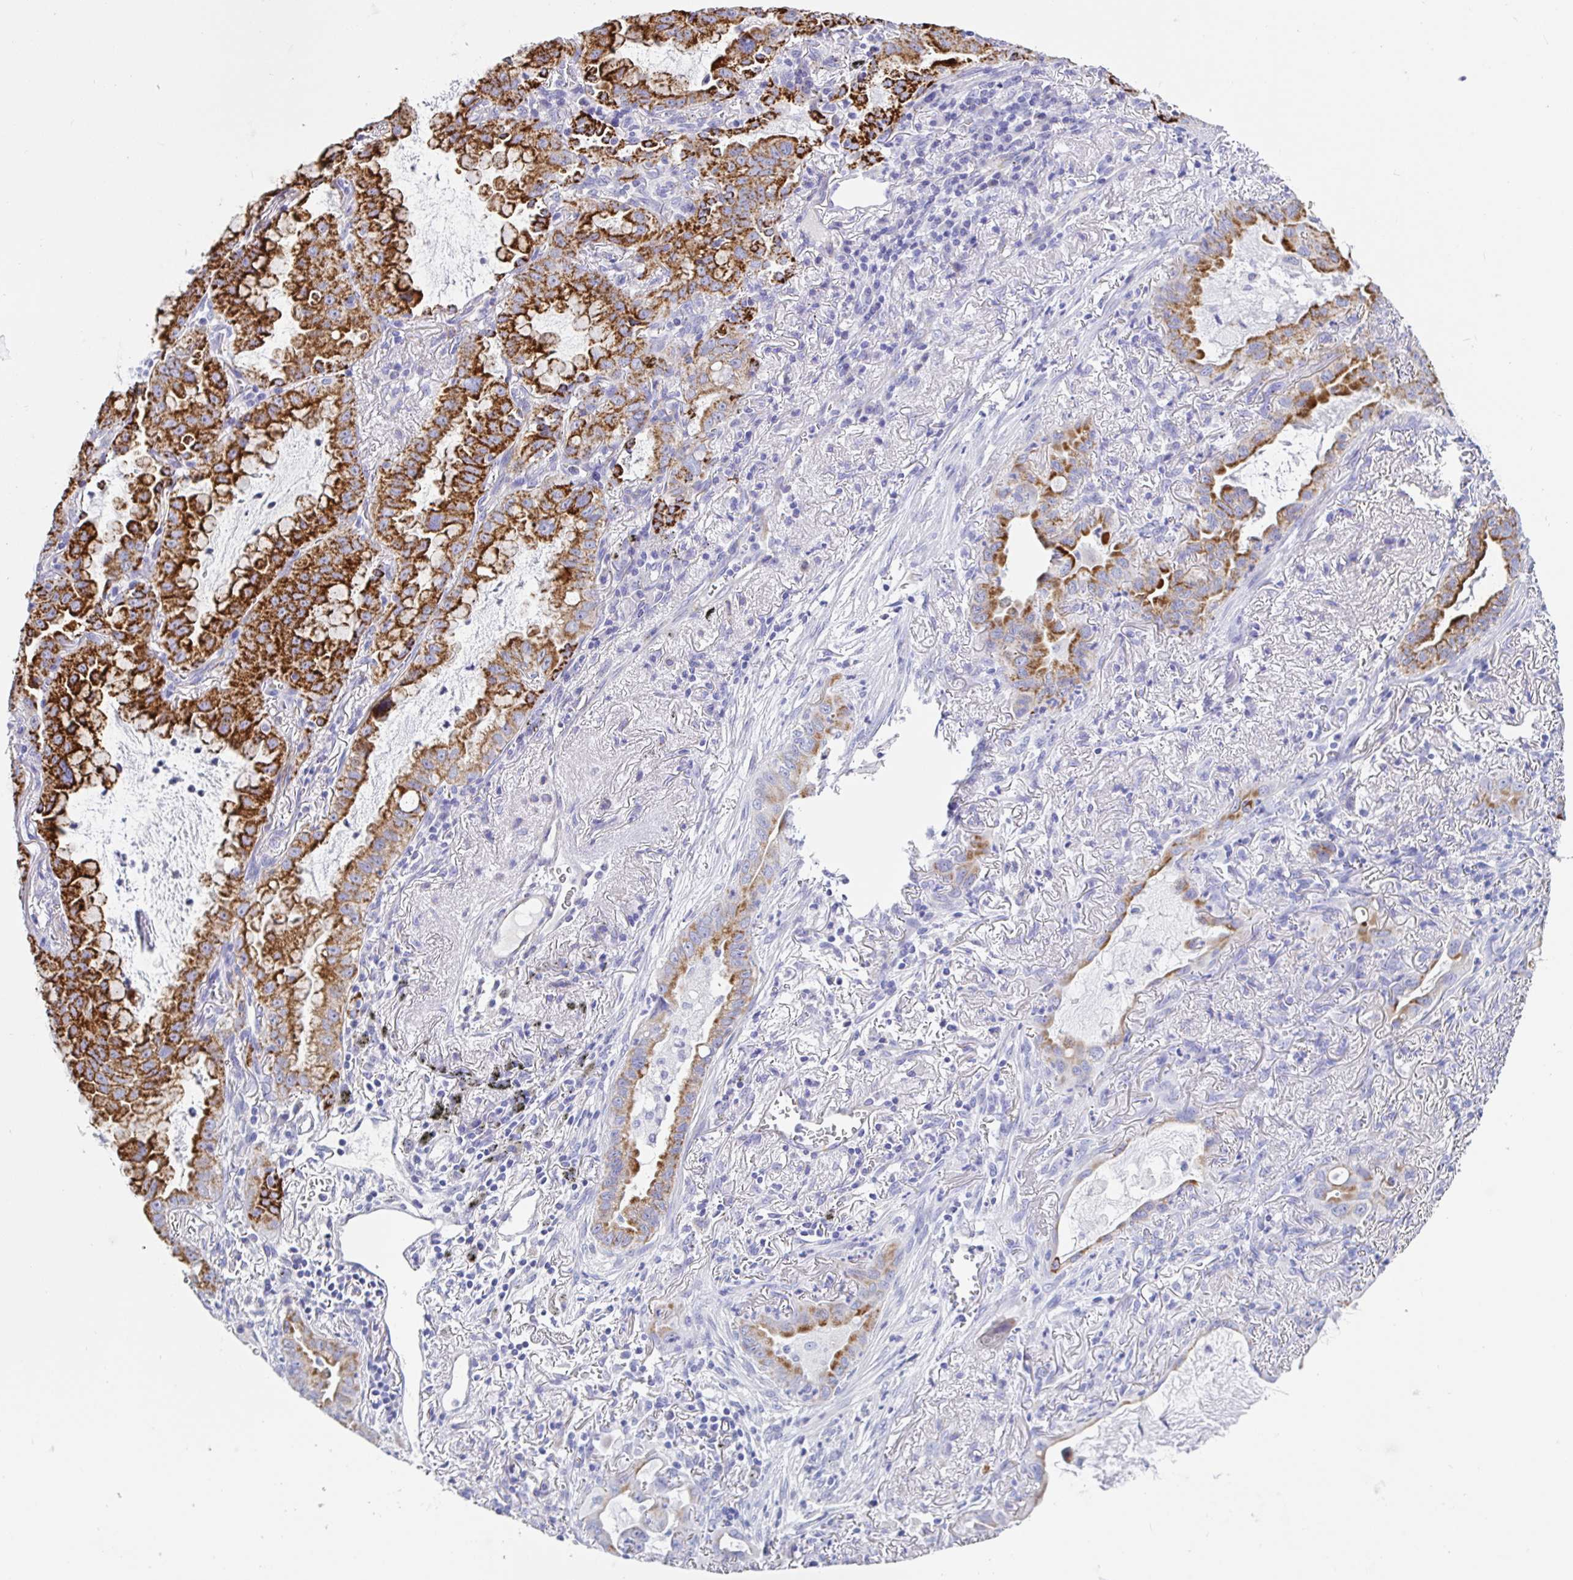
{"staining": {"intensity": "strong", "quantity": "25%-75%", "location": "cytoplasmic/membranous"}, "tissue": "lung cancer", "cell_type": "Tumor cells", "image_type": "cancer", "snomed": [{"axis": "morphology", "description": "Adenocarcinoma, NOS"}, {"axis": "topography", "description": "Lung"}], "caption": "A micrograph of human lung cancer stained for a protein shows strong cytoplasmic/membranous brown staining in tumor cells.", "gene": "MAOA", "patient": {"sex": "male", "age": 65}}